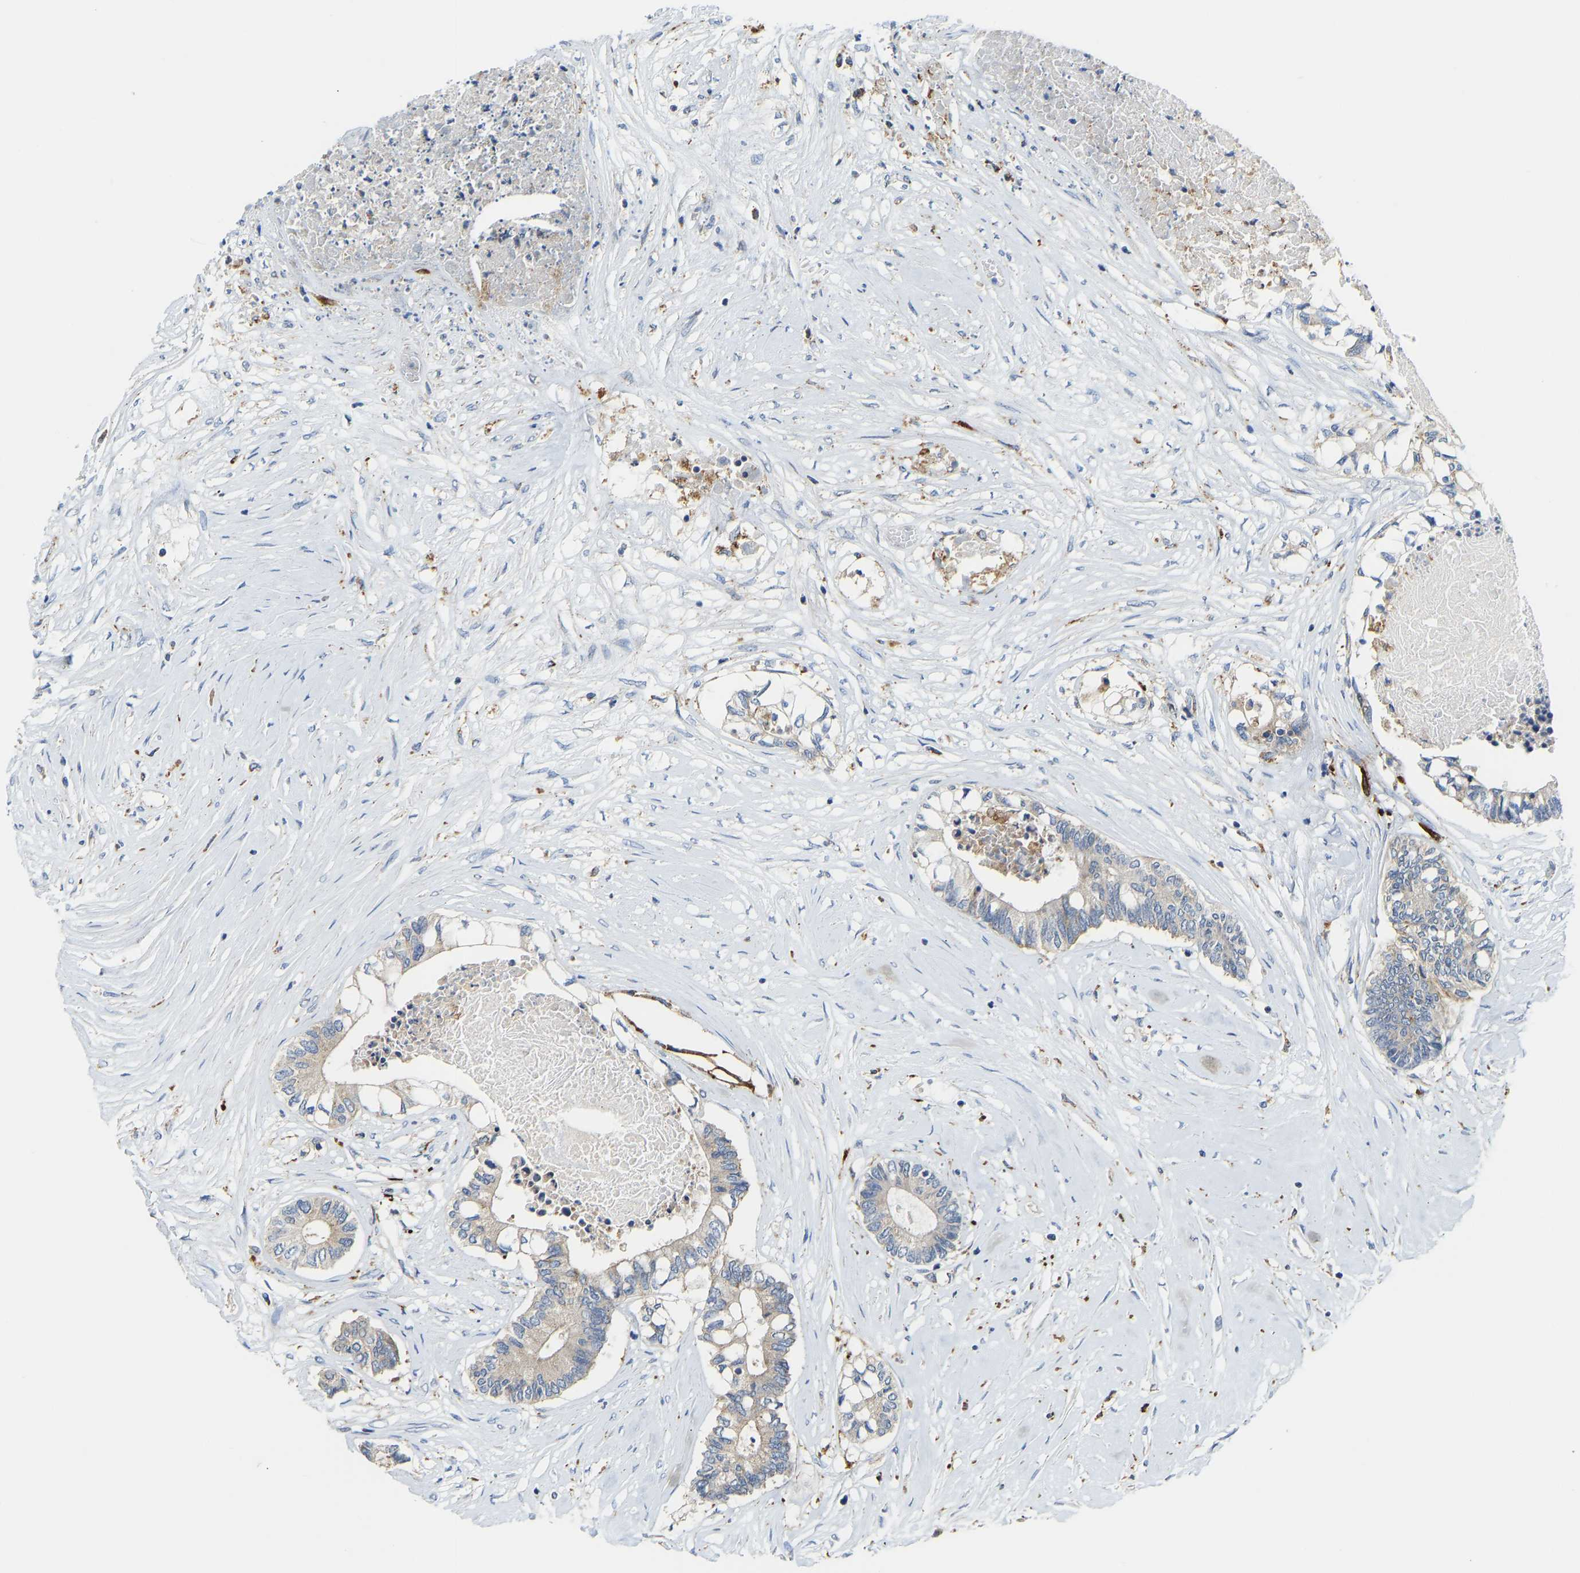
{"staining": {"intensity": "weak", "quantity": "<25%", "location": "cytoplasmic/membranous"}, "tissue": "colorectal cancer", "cell_type": "Tumor cells", "image_type": "cancer", "snomed": [{"axis": "morphology", "description": "Adenocarcinoma, NOS"}, {"axis": "topography", "description": "Rectum"}], "caption": "Colorectal adenocarcinoma stained for a protein using immunohistochemistry (IHC) reveals no staining tumor cells.", "gene": "ATP6V1E1", "patient": {"sex": "male", "age": 63}}